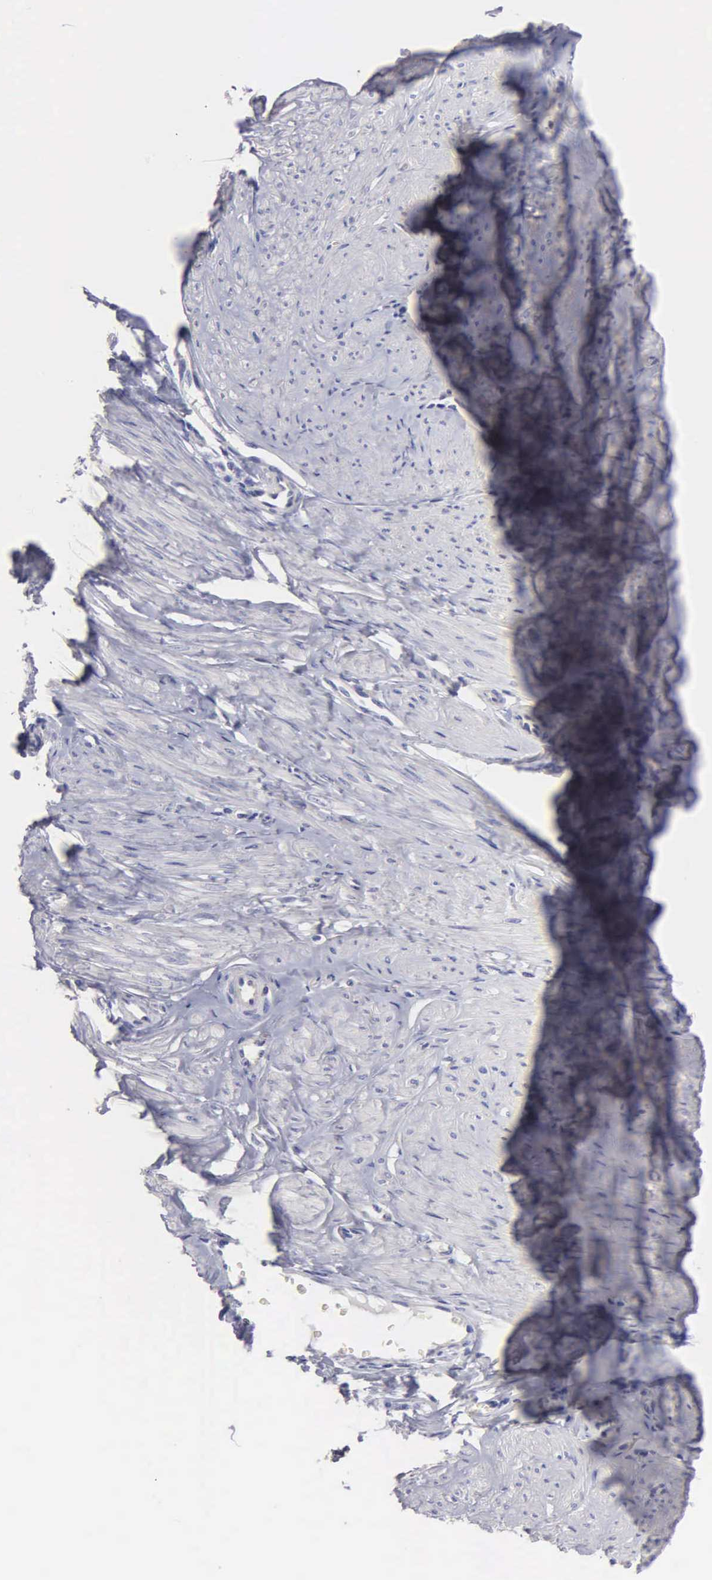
{"staining": {"intensity": "negative", "quantity": "none", "location": "none"}, "tissue": "smooth muscle", "cell_type": "Smooth muscle cells", "image_type": "normal", "snomed": [{"axis": "morphology", "description": "Normal tissue, NOS"}, {"axis": "topography", "description": "Uterus"}], "caption": "Protein analysis of unremarkable smooth muscle displays no significant staining in smooth muscle cells.", "gene": "APP", "patient": {"sex": "female", "age": 45}}